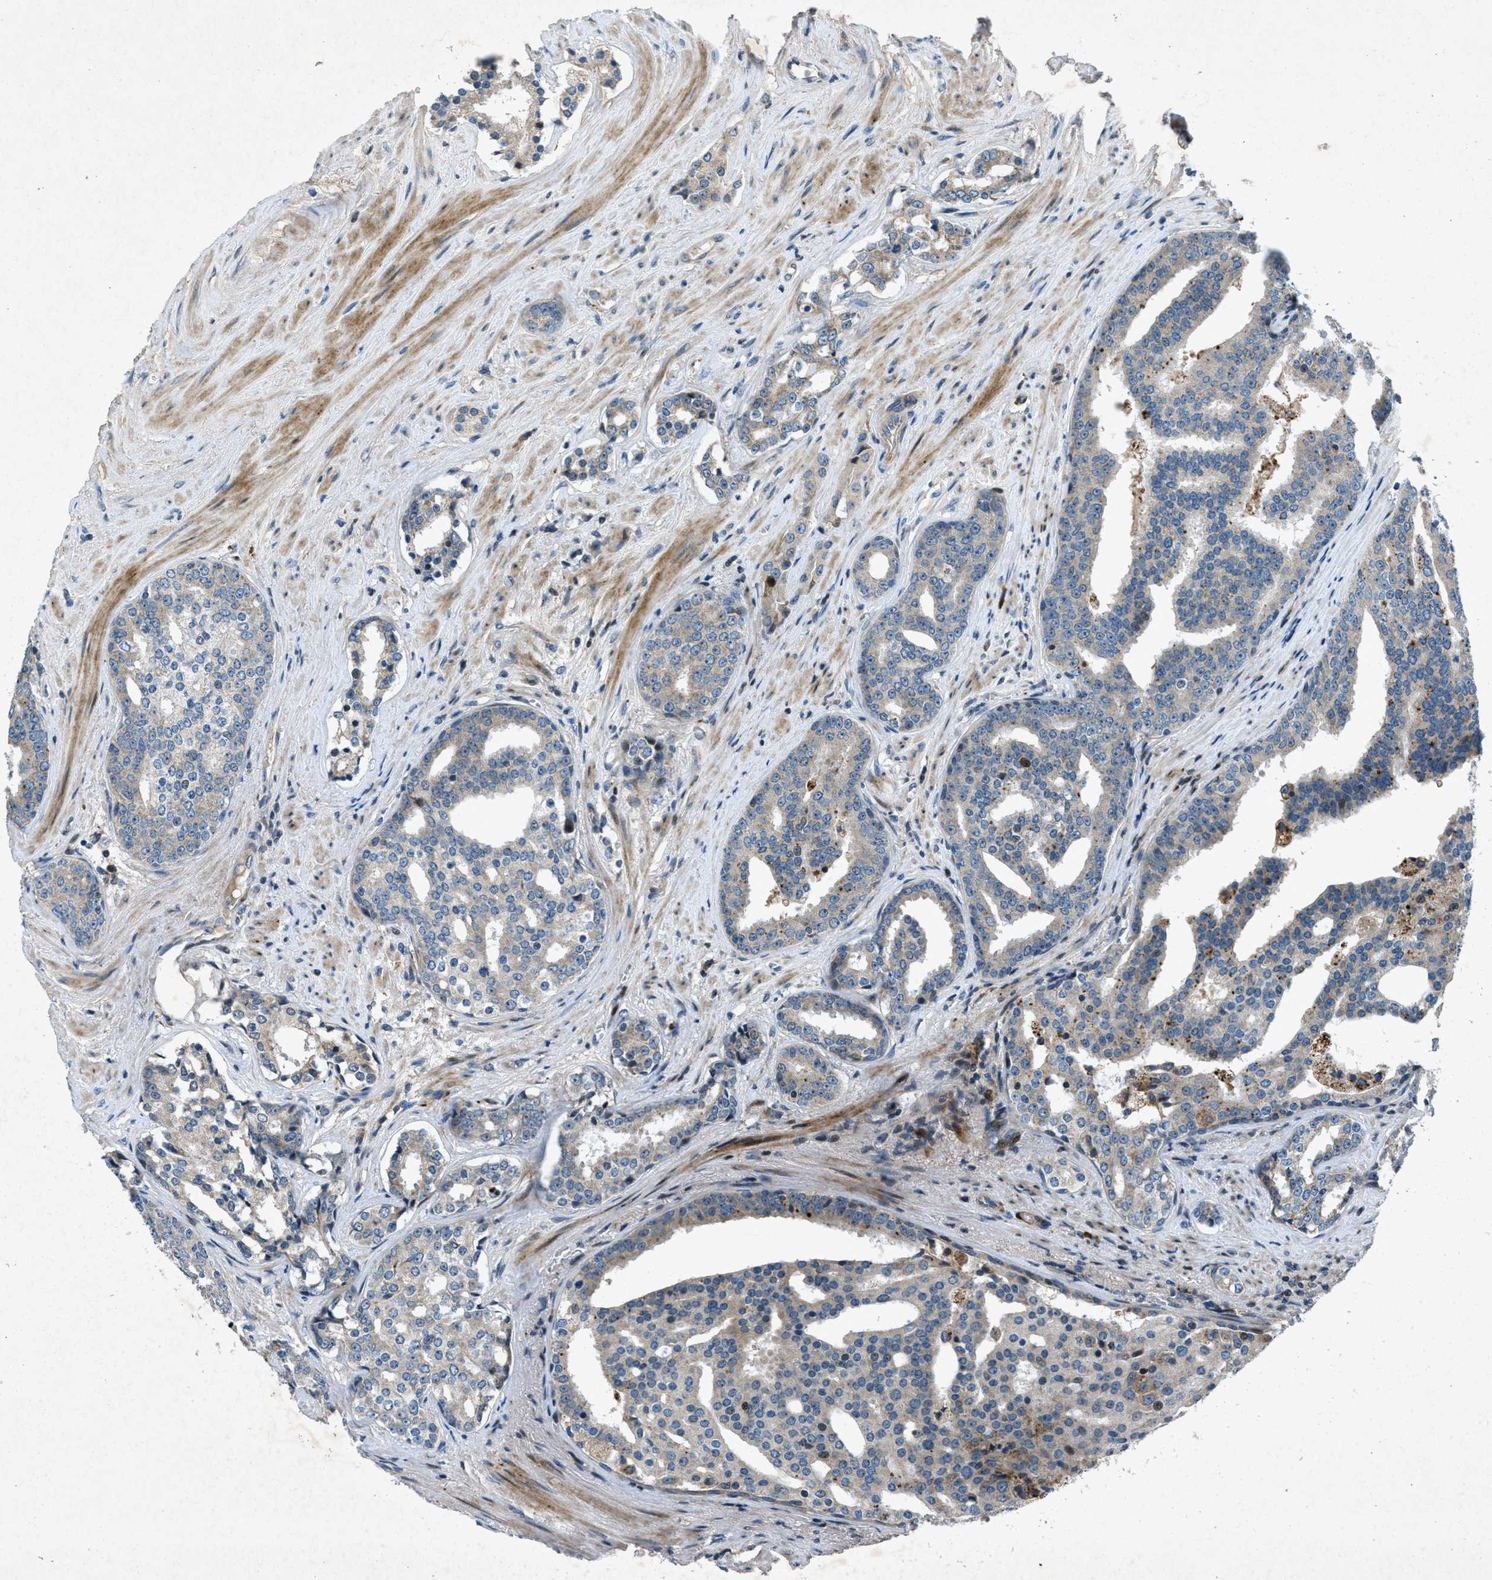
{"staining": {"intensity": "weak", "quantity": "25%-75%", "location": "cytoplasmic/membranous"}, "tissue": "prostate cancer", "cell_type": "Tumor cells", "image_type": "cancer", "snomed": [{"axis": "morphology", "description": "Adenocarcinoma, High grade"}, {"axis": "topography", "description": "Prostate"}], "caption": "A photomicrograph of human prostate adenocarcinoma (high-grade) stained for a protein exhibits weak cytoplasmic/membranous brown staining in tumor cells.", "gene": "CLEC2D", "patient": {"sex": "male", "age": 71}}